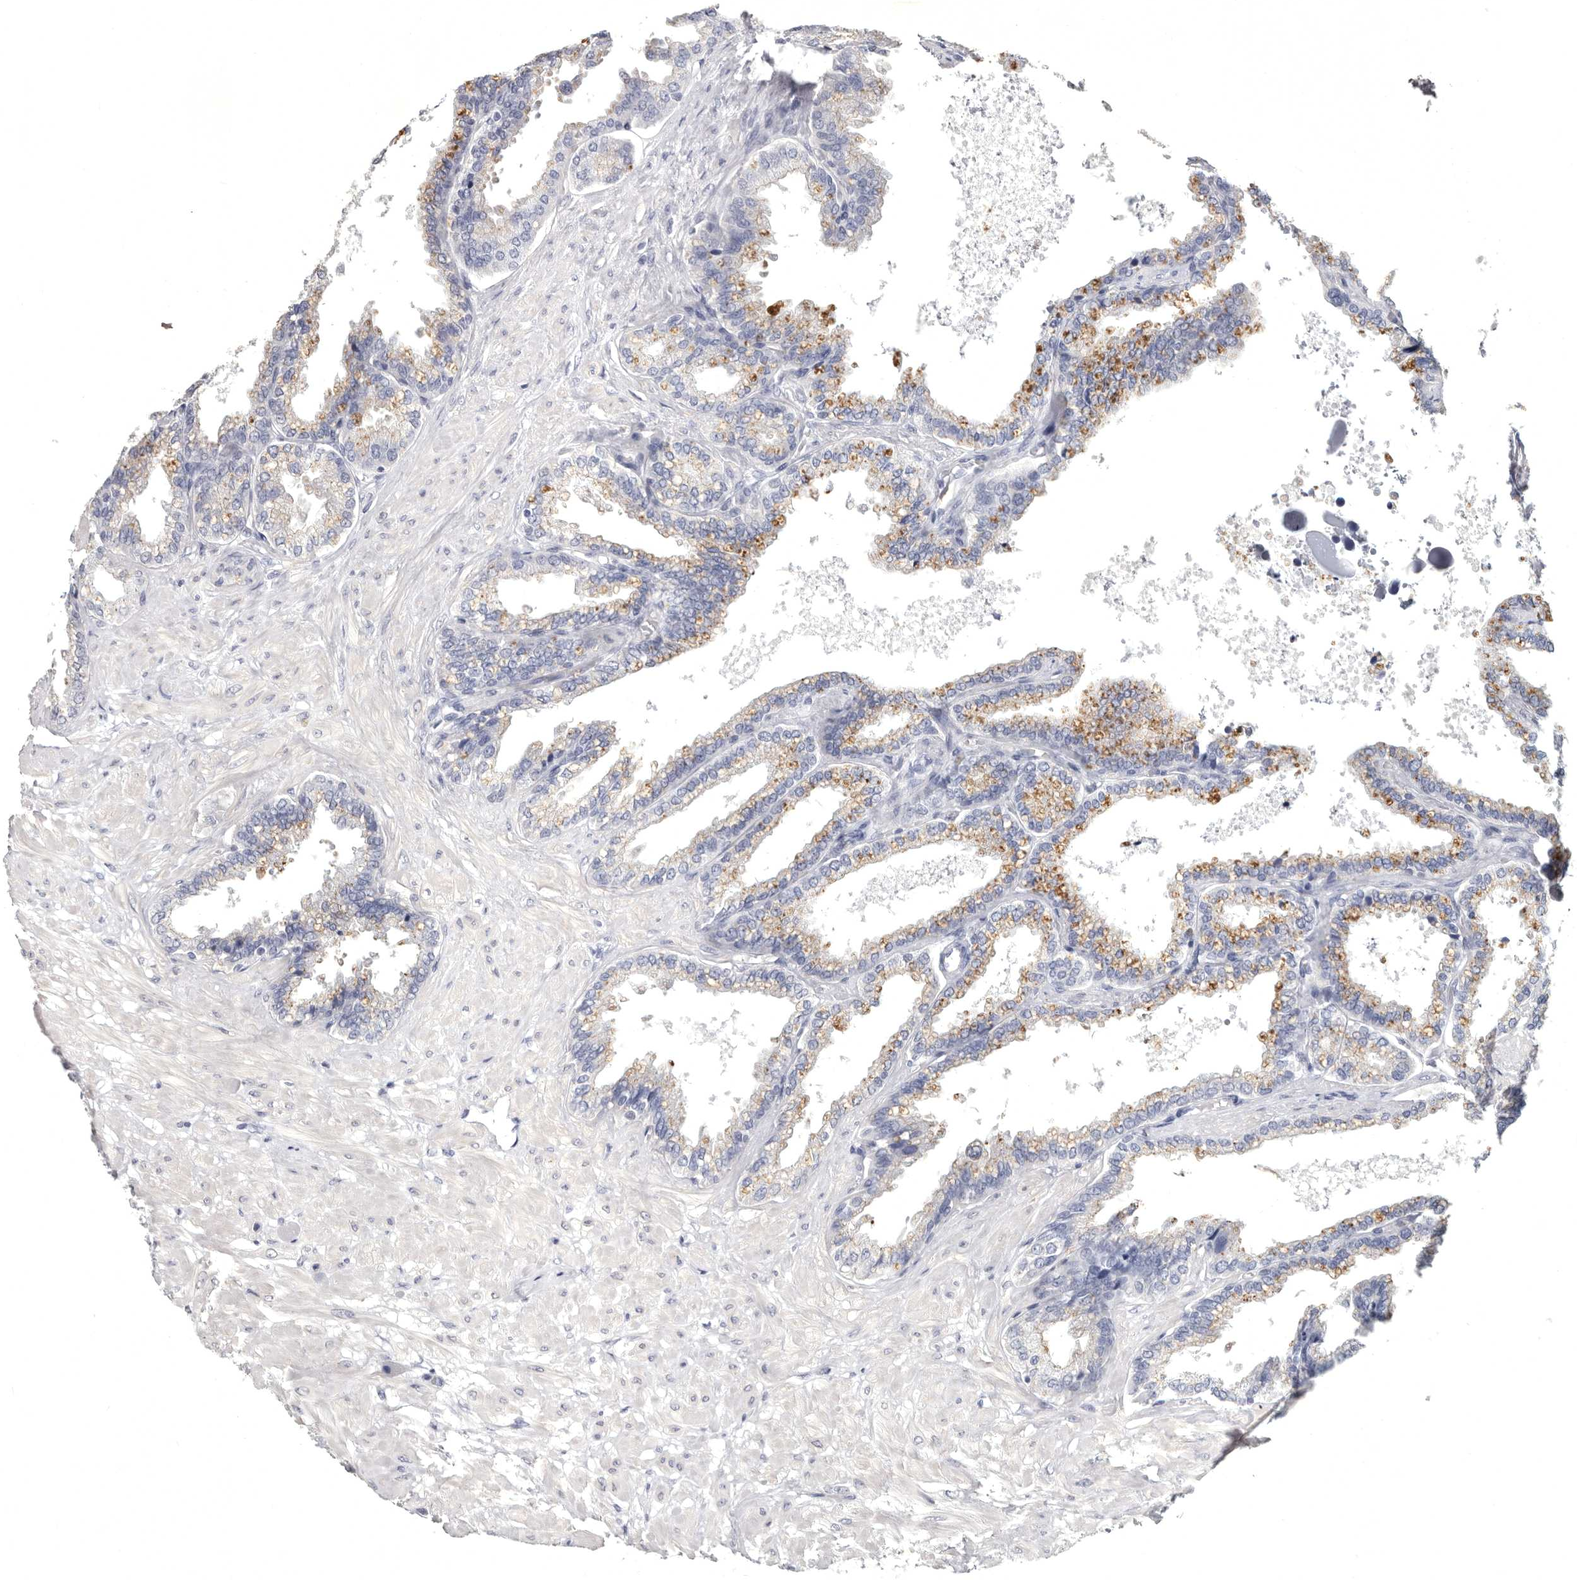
{"staining": {"intensity": "negative", "quantity": "none", "location": "none"}, "tissue": "seminal vesicle", "cell_type": "Glandular cells", "image_type": "normal", "snomed": [{"axis": "morphology", "description": "Normal tissue, NOS"}, {"axis": "topography", "description": "Seminal veicle"}], "caption": "Unremarkable seminal vesicle was stained to show a protein in brown. There is no significant expression in glandular cells. (DAB immunohistochemistry visualized using brightfield microscopy, high magnification).", "gene": "WRAP73", "patient": {"sex": "male", "age": 46}}